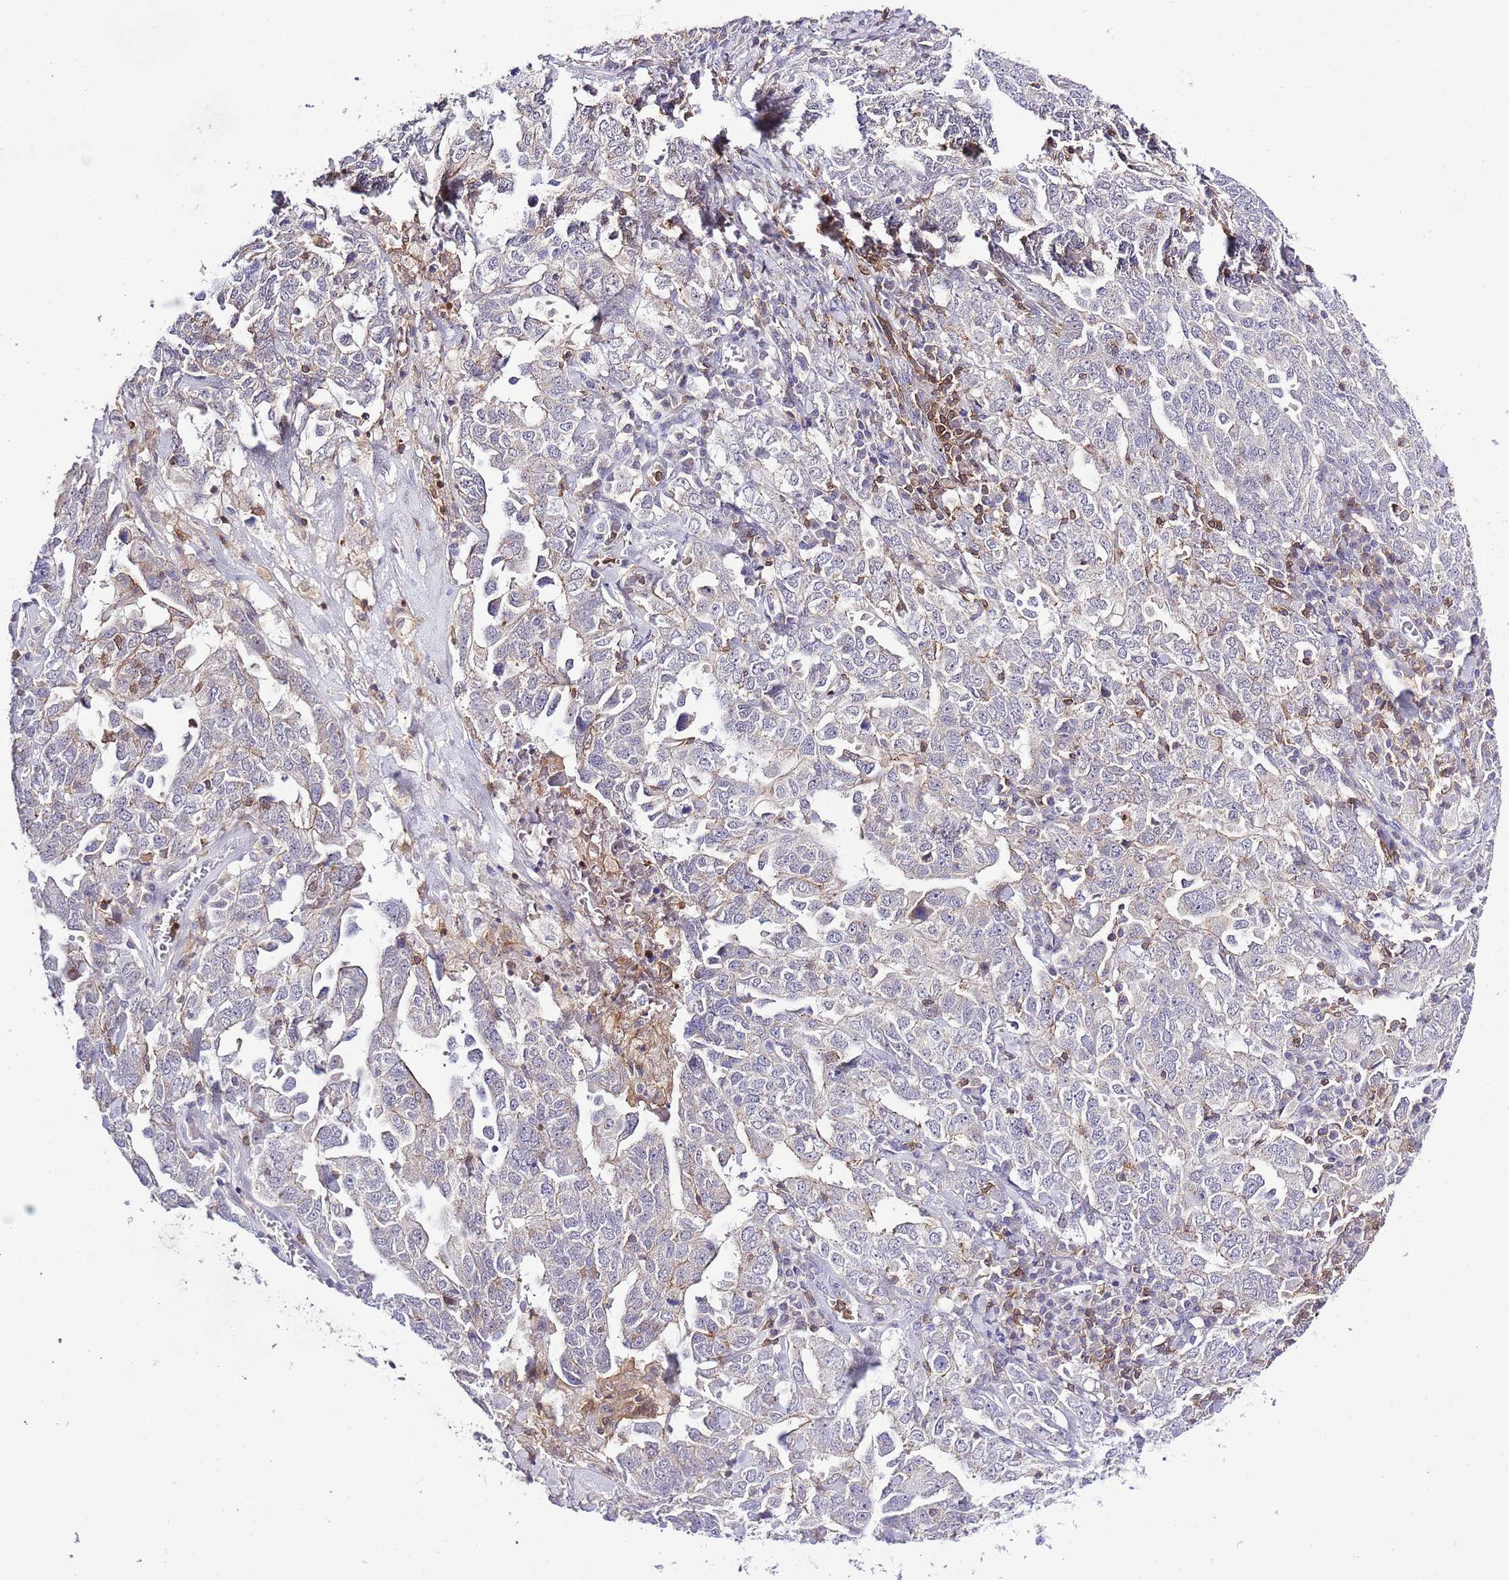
{"staining": {"intensity": "negative", "quantity": "none", "location": "none"}, "tissue": "ovarian cancer", "cell_type": "Tumor cells", "image_type": "cancer", "snomed": [{"axis": "morphology", "description": "Carcinoma, endometroid"}, {"axis": "topography", "description": "Ovary"}], "caption": "An image of endometroid carcinoma (ovarian) stained for a protein reveals no brown staining in tumor cells.", "gene": "EFHD1", "patient": {"sex": "female", "age": 62}}